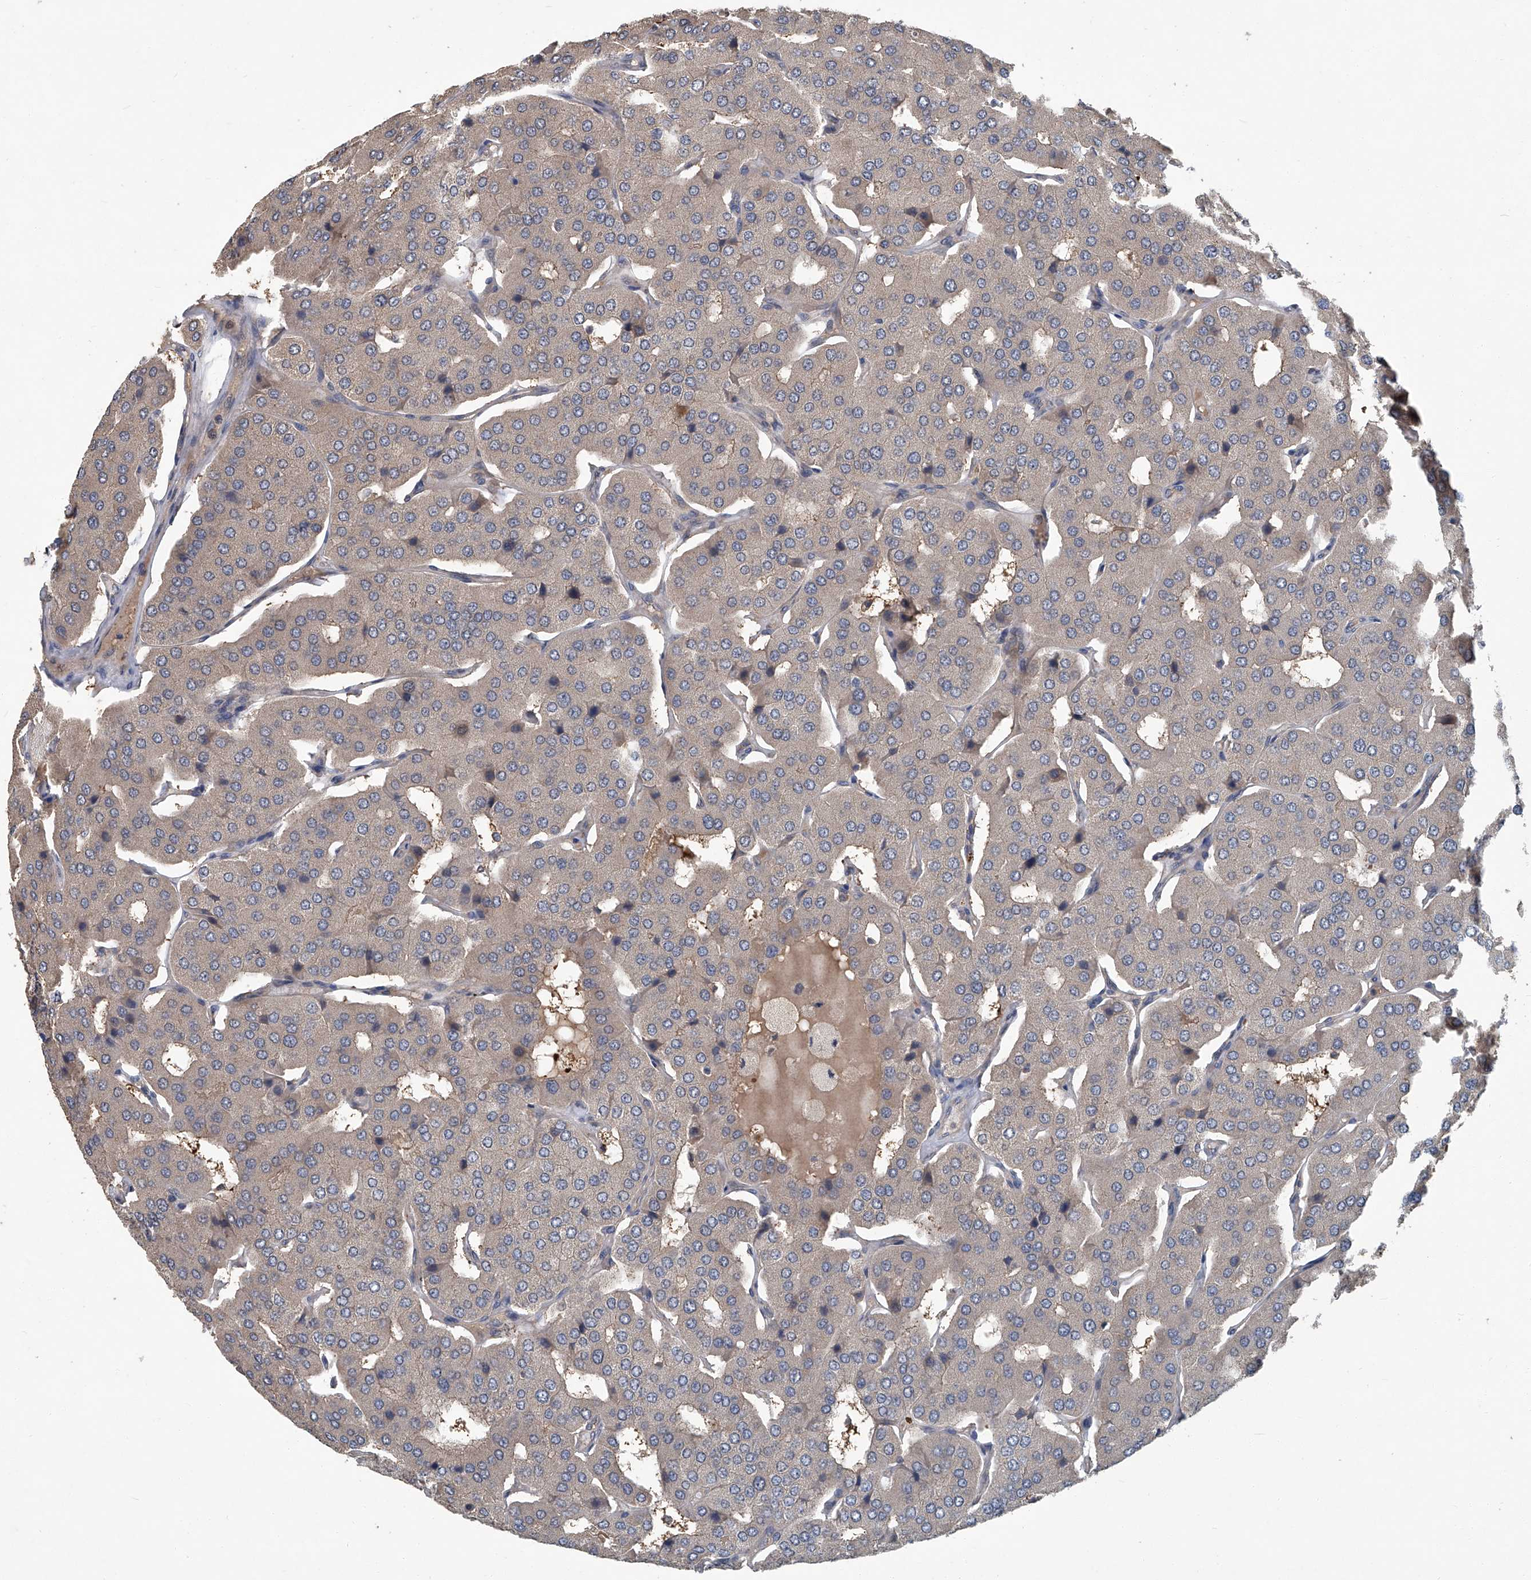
{"staining": {"intensity": "negative", "quantity": "none", "location": "none"}, "tissue": "parathyroid gland", "cell_type": "Glandular cells", "image_type": "normal", "snomed": [{"axis": "morphology", "description": "Normal tissue, NOS"}, {"axis": "morphology", "description": "Adenoma, NOS"}, {"axis": "topography", "description": "Parathyroid gland"}], "caption": "Micrograph shows no protein positivity in glandular cells of unremarkable parathyroid gland.", "gene": "ANKRD34A", "patient": {"sex": "female", "age": 86}}